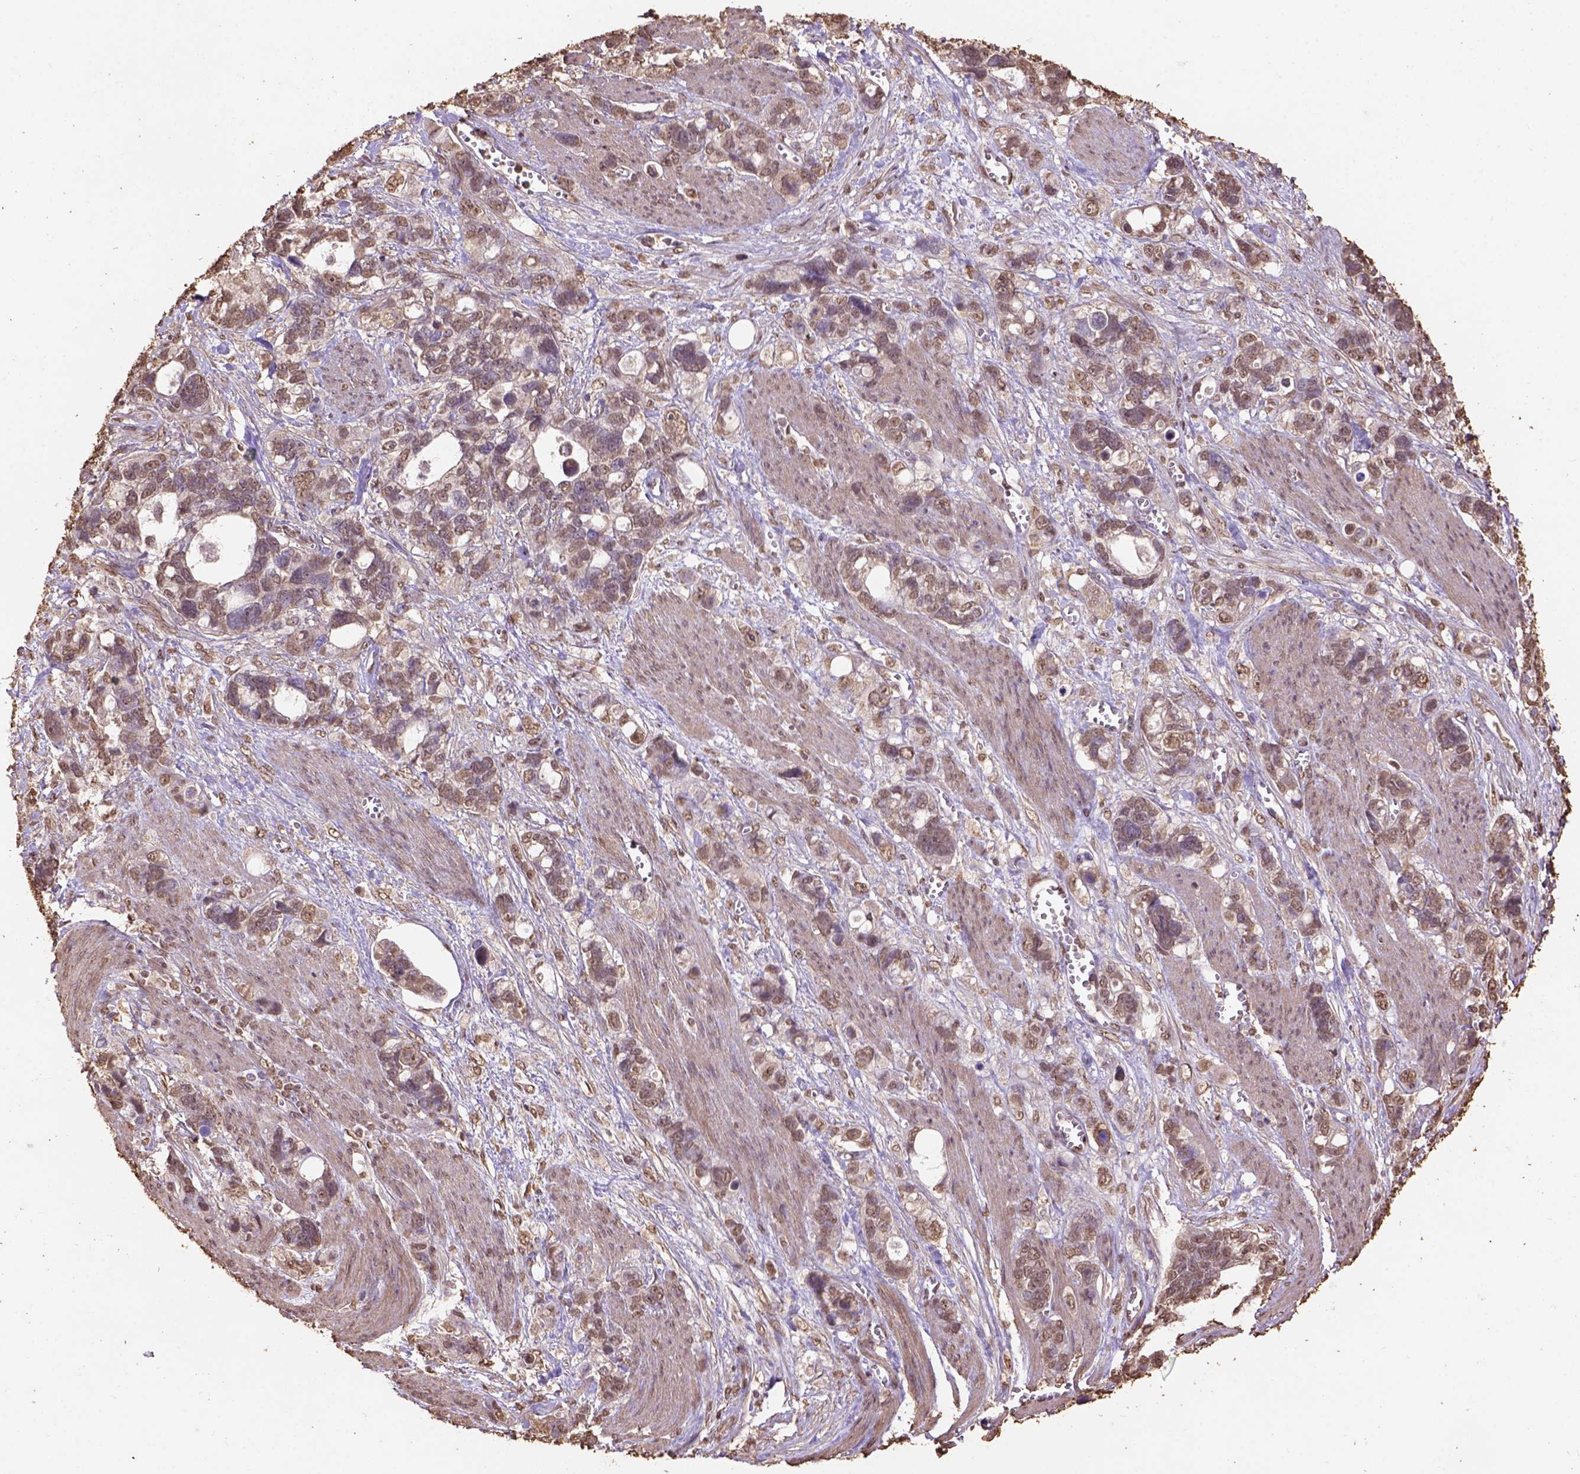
{"staining": {"intensity": "moderate", "quantity": ">75%", "location": "nuclear"}, "tissue": "stomach cancer", "cell_type": "Tumor cells", "image_type": "cancer", "snomed": [{"axis": "morphology", "description": "Adenocarcinoma, NOS"}, {"axis": "topography", "description": "Stomach, upper"}], "caption": "Immunohistochemistry (IHC) staining of stomach adenocarcinoma, which reveals medium levels of moderate nuclear positivity in about >75% of tumor cells indicating moderate nuclear protein staining. The staining was performed using DAB (3,3'-diaminobenzidine) (brown) for protein detection and nuclei were counterstained in hematoxylin (blue).", "gene": "CSTF2T", "patient": {"sex": "female", "age": 81}}